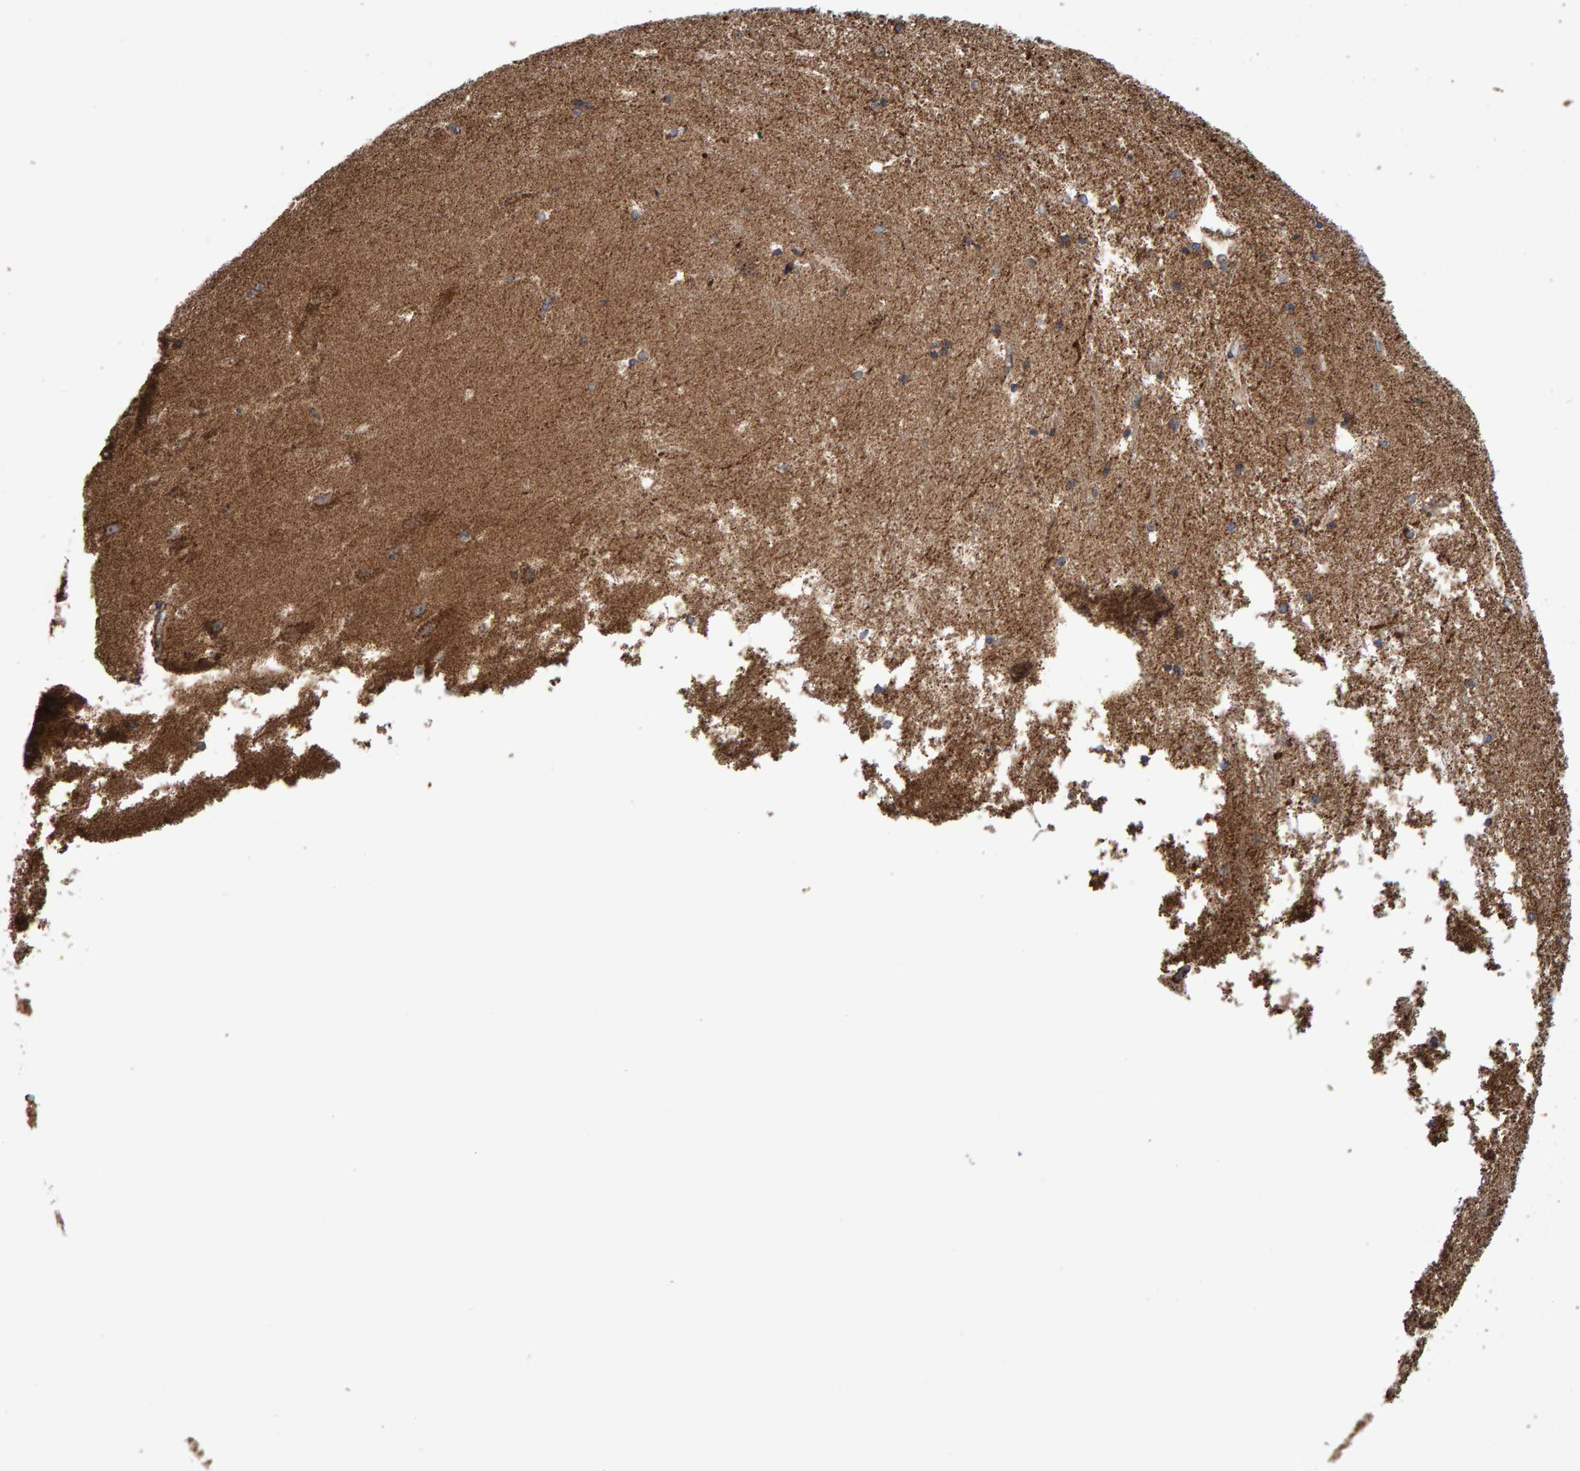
{"staining": {"intensity": "moderate", "quantity": ">75%", "location": "cytoplasmic/membranous"}, "tissue": "hippocampus", "cell_type": "Glial cells", "image_type": "normal", "snomed": [{"axis": "morphology", "description": "Normal tissue, NOS"}, {"axis": "topography", "description": "Hippocampus"}], "caption": "Protein staining of normal hippocampus reveals moderate cytoplasmic/membranous expression in approximately >75% of glial cells.", "gene": "MRPL45", "patient": {"sex": "male", "age": 45}}